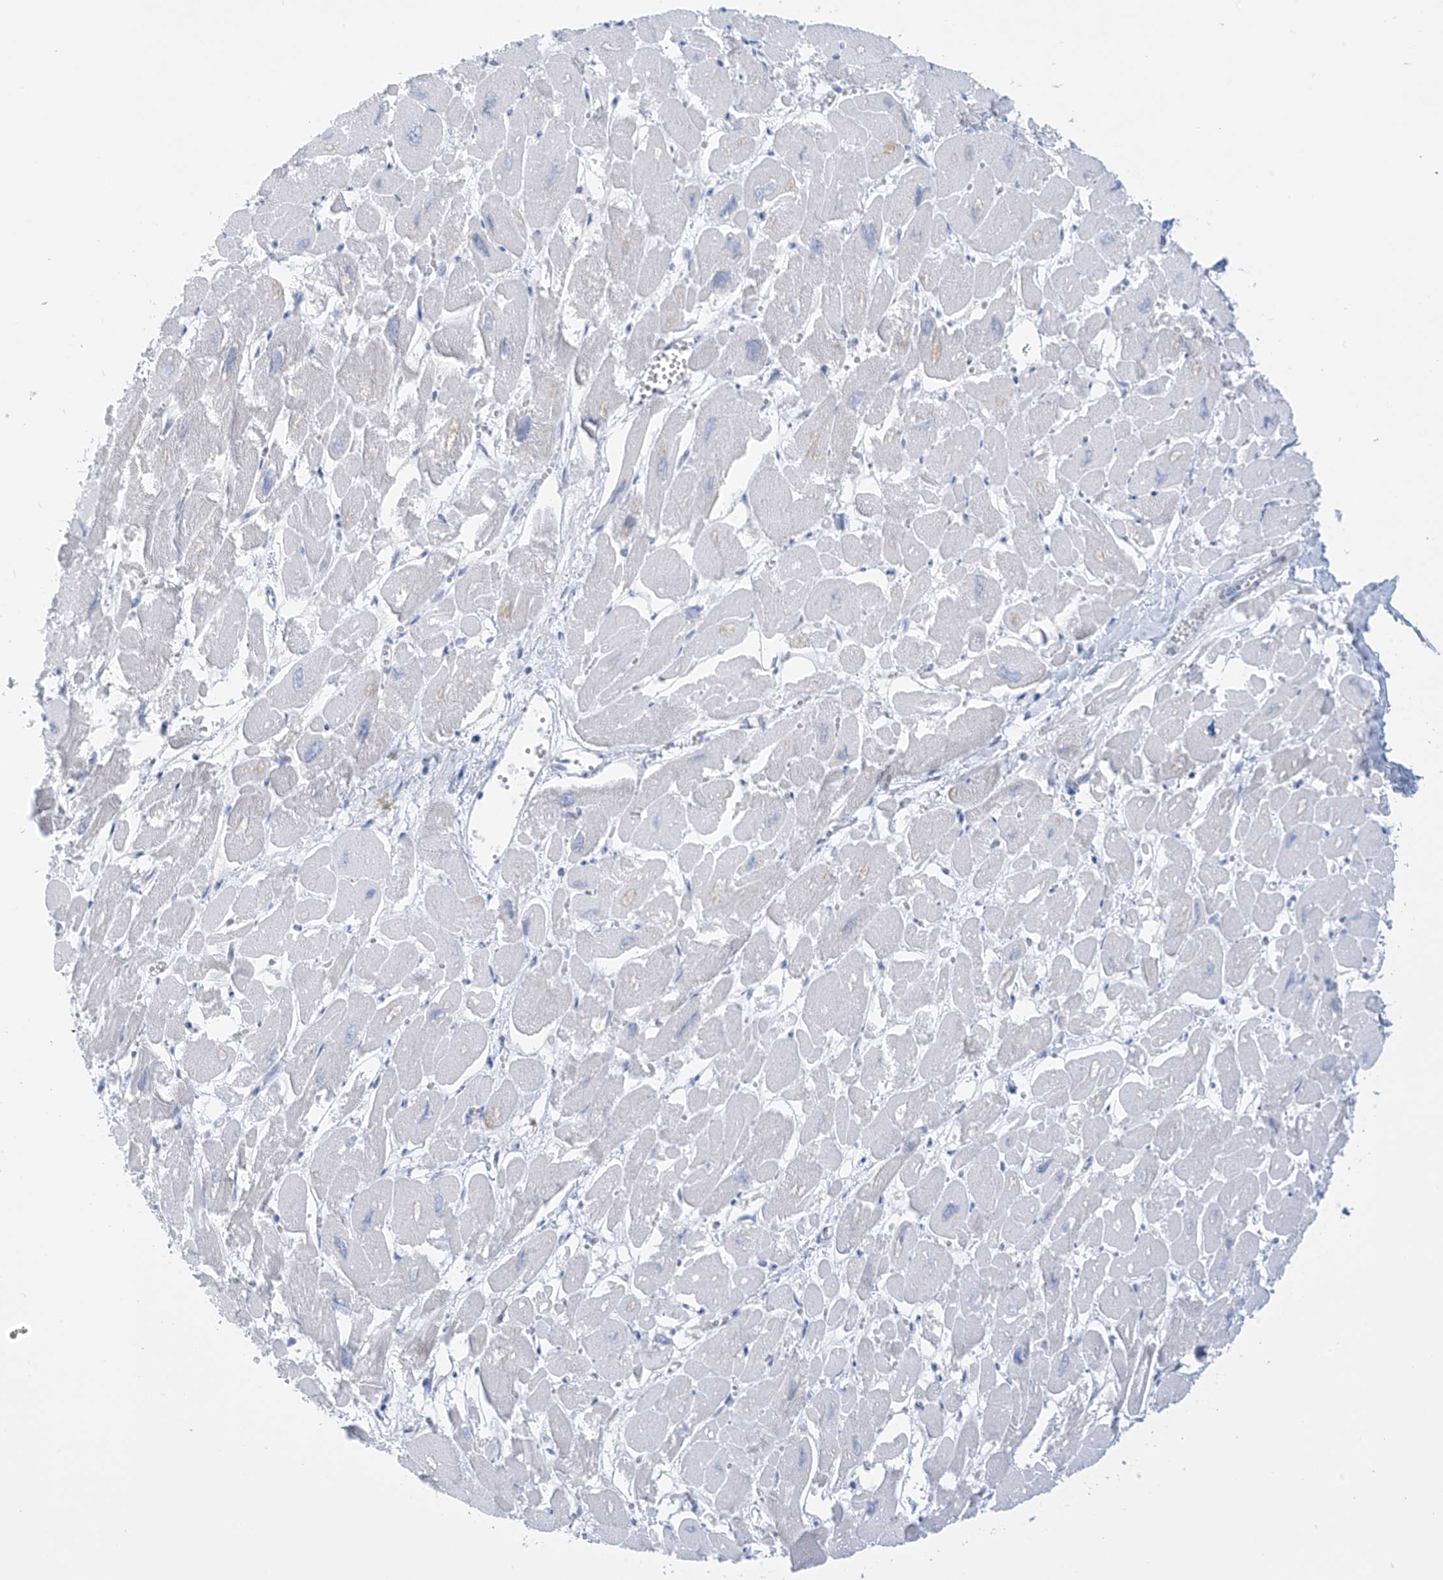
{"staining": {"intensity": "negative", "quantity": "none", "location": "none"}, "tissue": "heart muscle", "cell_type": "Cardiomyocytes", "image_type": "normal", "snomed": [{"axis": "morphology", "description": "Normal tissue, NOS"}, {"axis": "topography", "description": "Heart"}], "caption": "The histopathology image demonstrates no significant staining in cardiomyocytes of heart muscle.", "gene": "FABP2", "patient": {"sex": "male", "age": 54}}